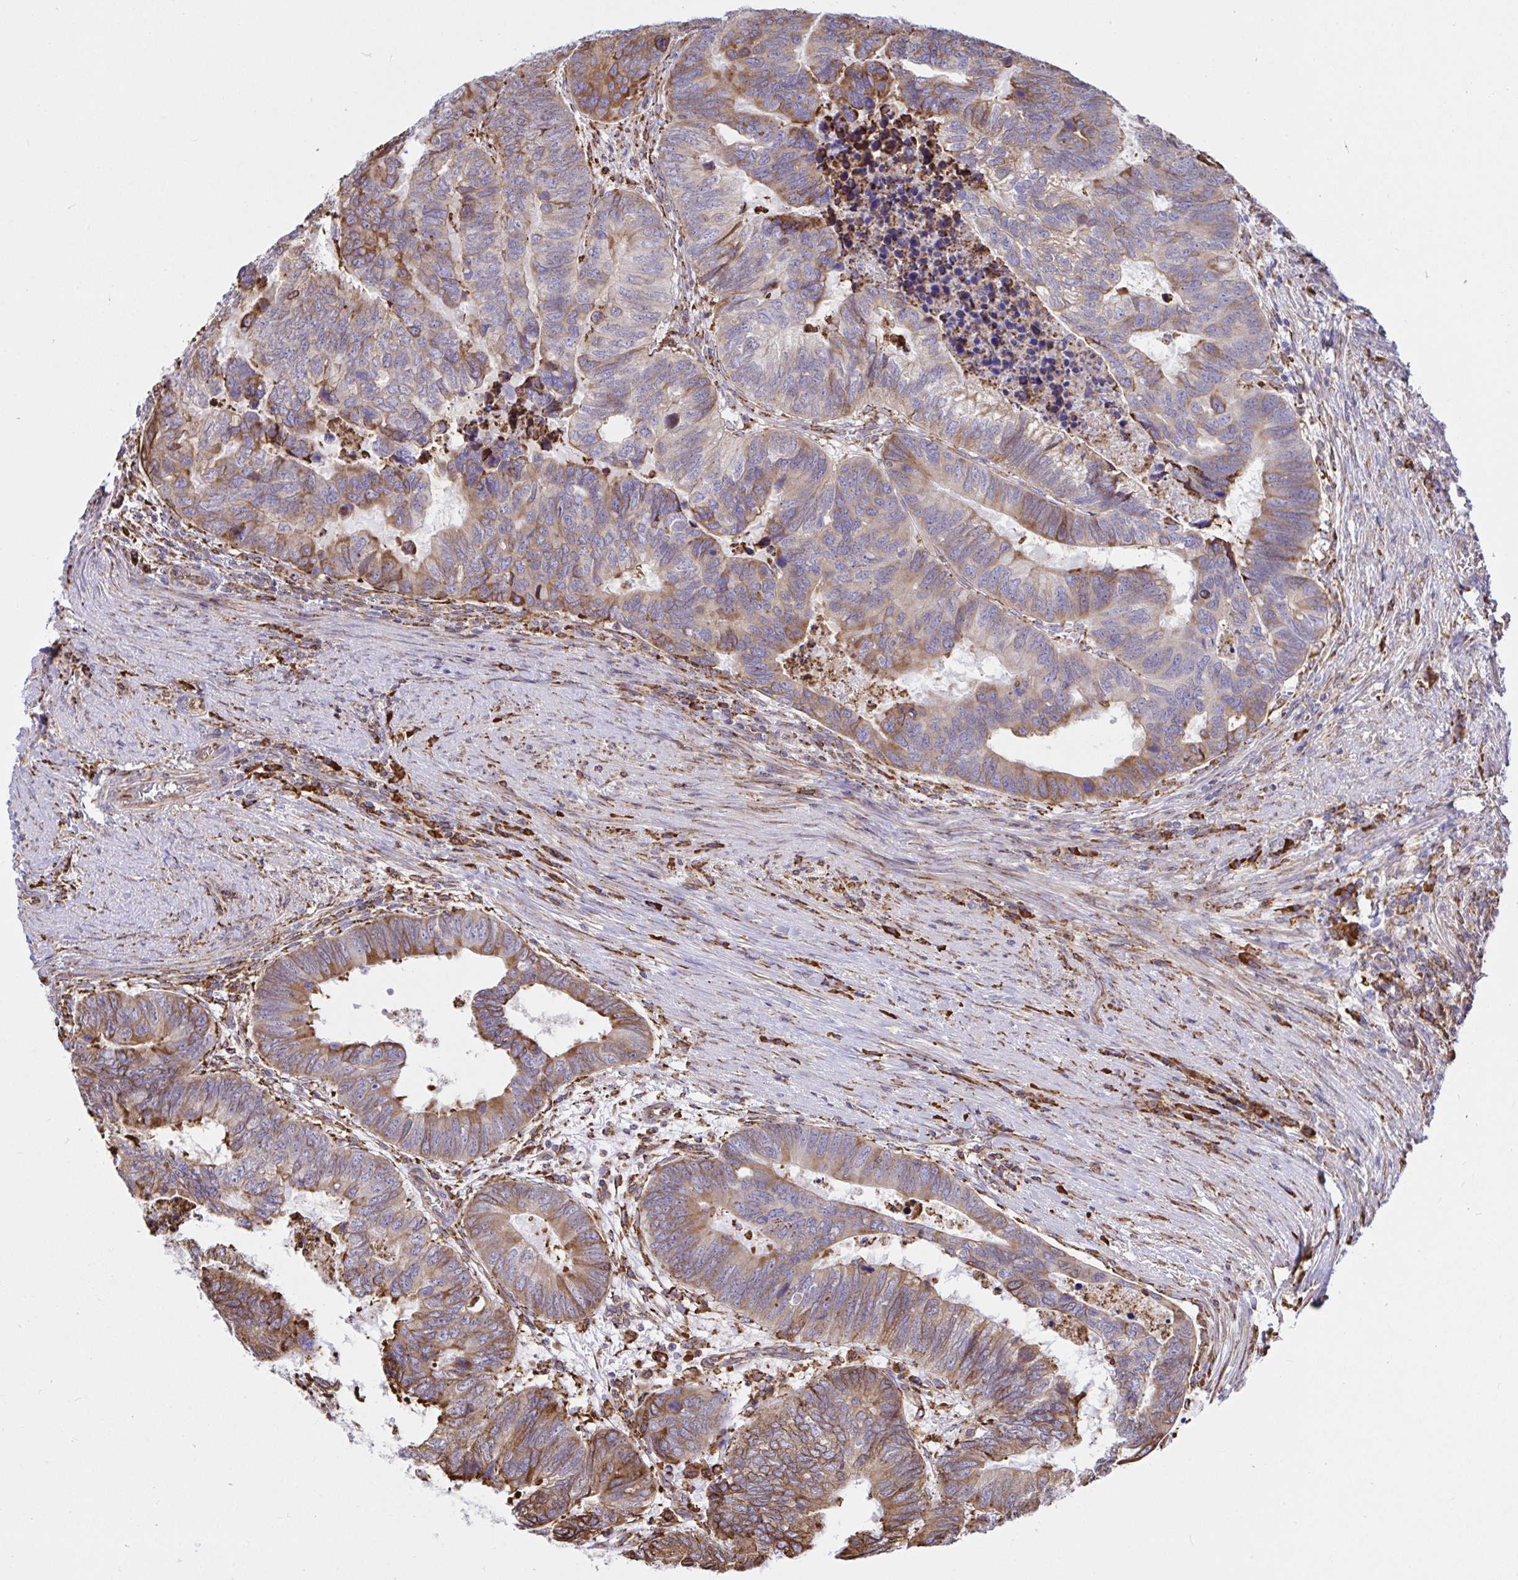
{"staining": {"intensity": "moderate", "quantity": "25%-75%", "location": "cytoplasmic/membranous"}, "tissue": "colorectal cancer", "cell_type": "Tumor cells", "image_type": "cancer", "snomed": [{"axis": "morphology", "description": "Adenocarcinoma, NOS"}, {"axis": "topography", "description": "Colon"}], "caption": "Immunohistochemistry (DAB (3,3'-diaminobenzidine)) staining of human adenocarcinoma (colorectal) shows moderate cytoplasmic/membranous protein expression in about 25%-75% of tumor cells.", "gene": "CLGN", "patient": {"sex": "male", "age": 62}}